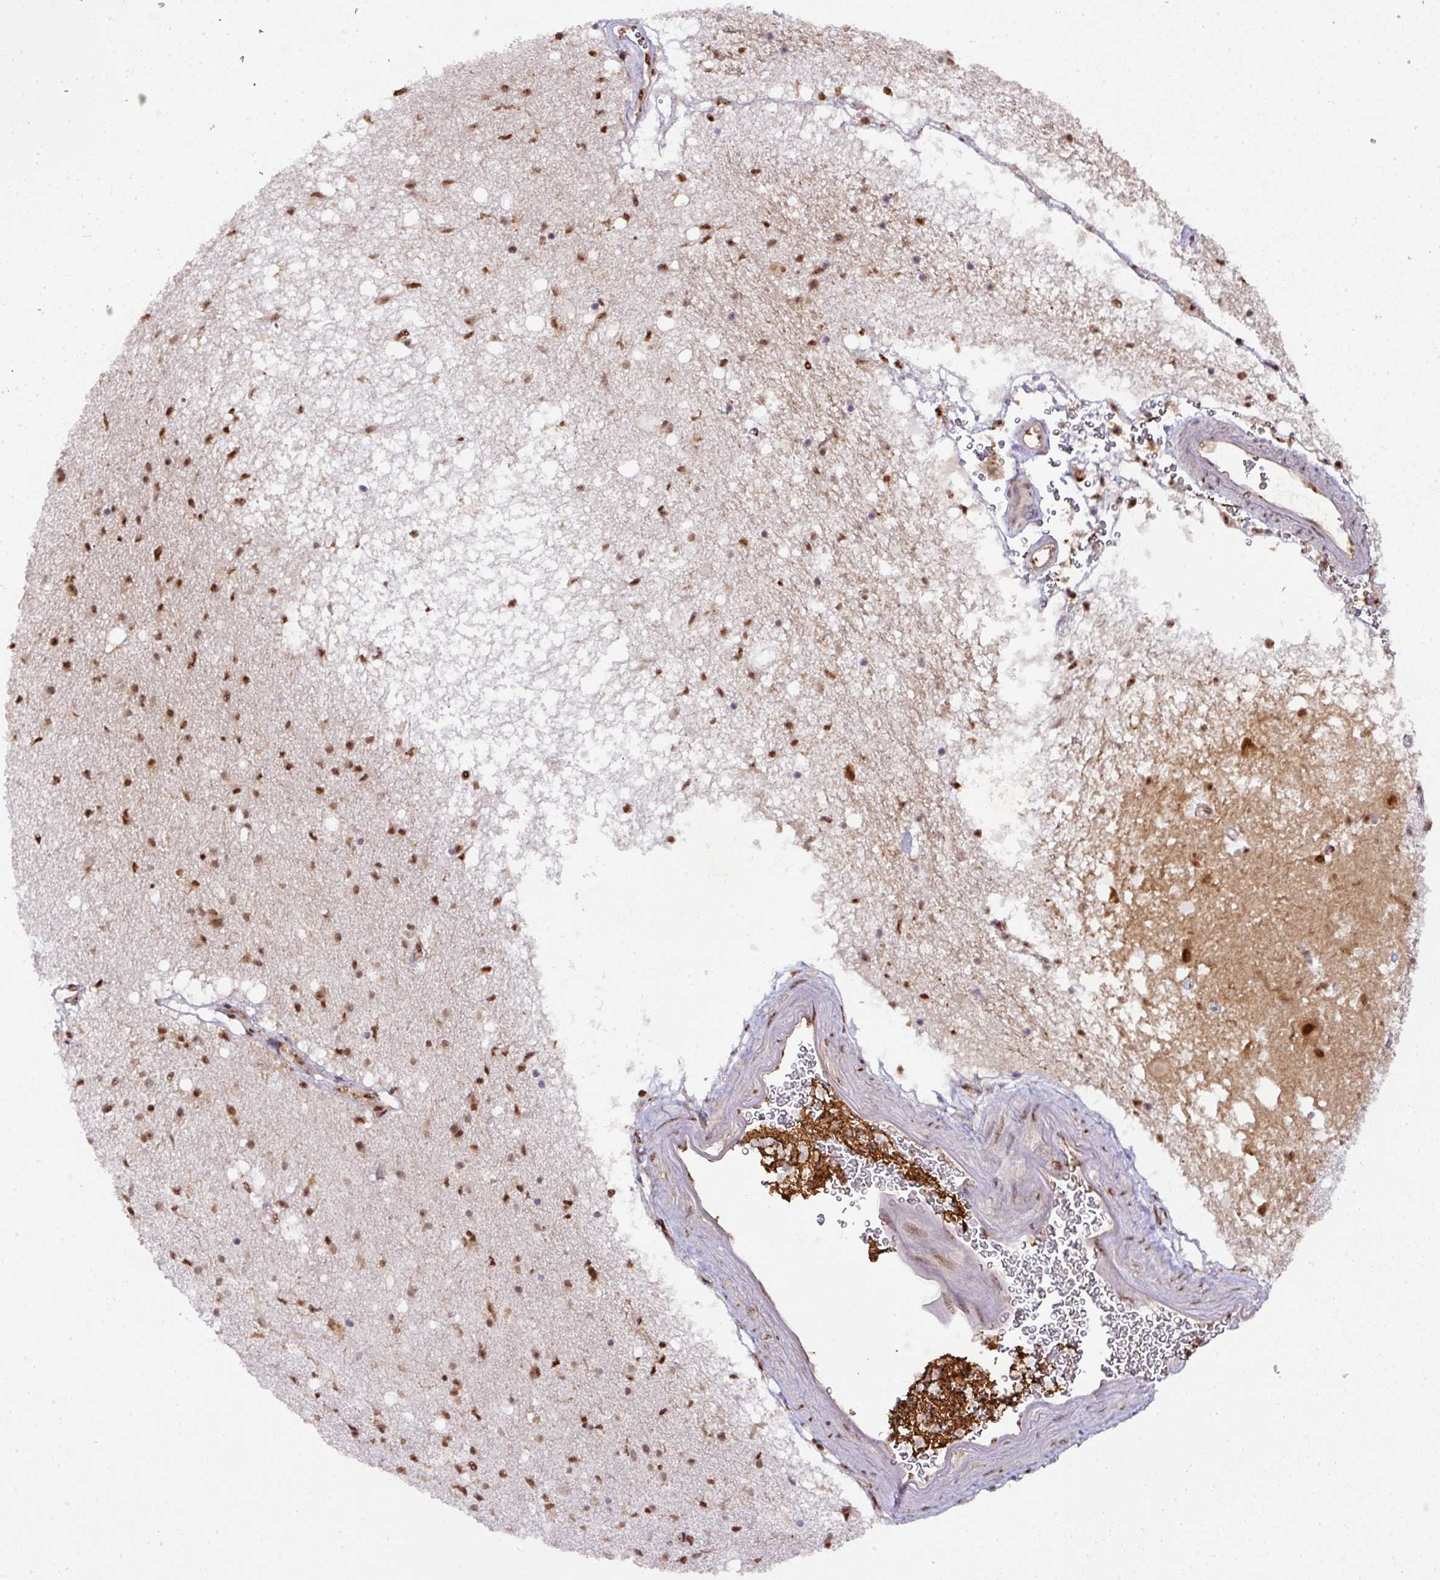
{"staining": {"intensity": "moderate", "quantity": "25%-75%", "location": "cytoplasmic/membranous,nuclear"}, "tissue": "caudate", "cell_type": "Glial cells", "image_type": "normal", "snomed": [{"axis": "morphology", "description": "Normal tissue, NOS"}, {"axis": "topography", "description": "Lateral ventricle wall"}], "caption": "Immunohistochemistry of normal caudate reveals medium levels of moderate cytoplasmic/membranous,nuclear positivity in approximately 25%-75% of glial cells.", "gene": "RANBP9", "patient": {"sex": "male", "age": 58}}